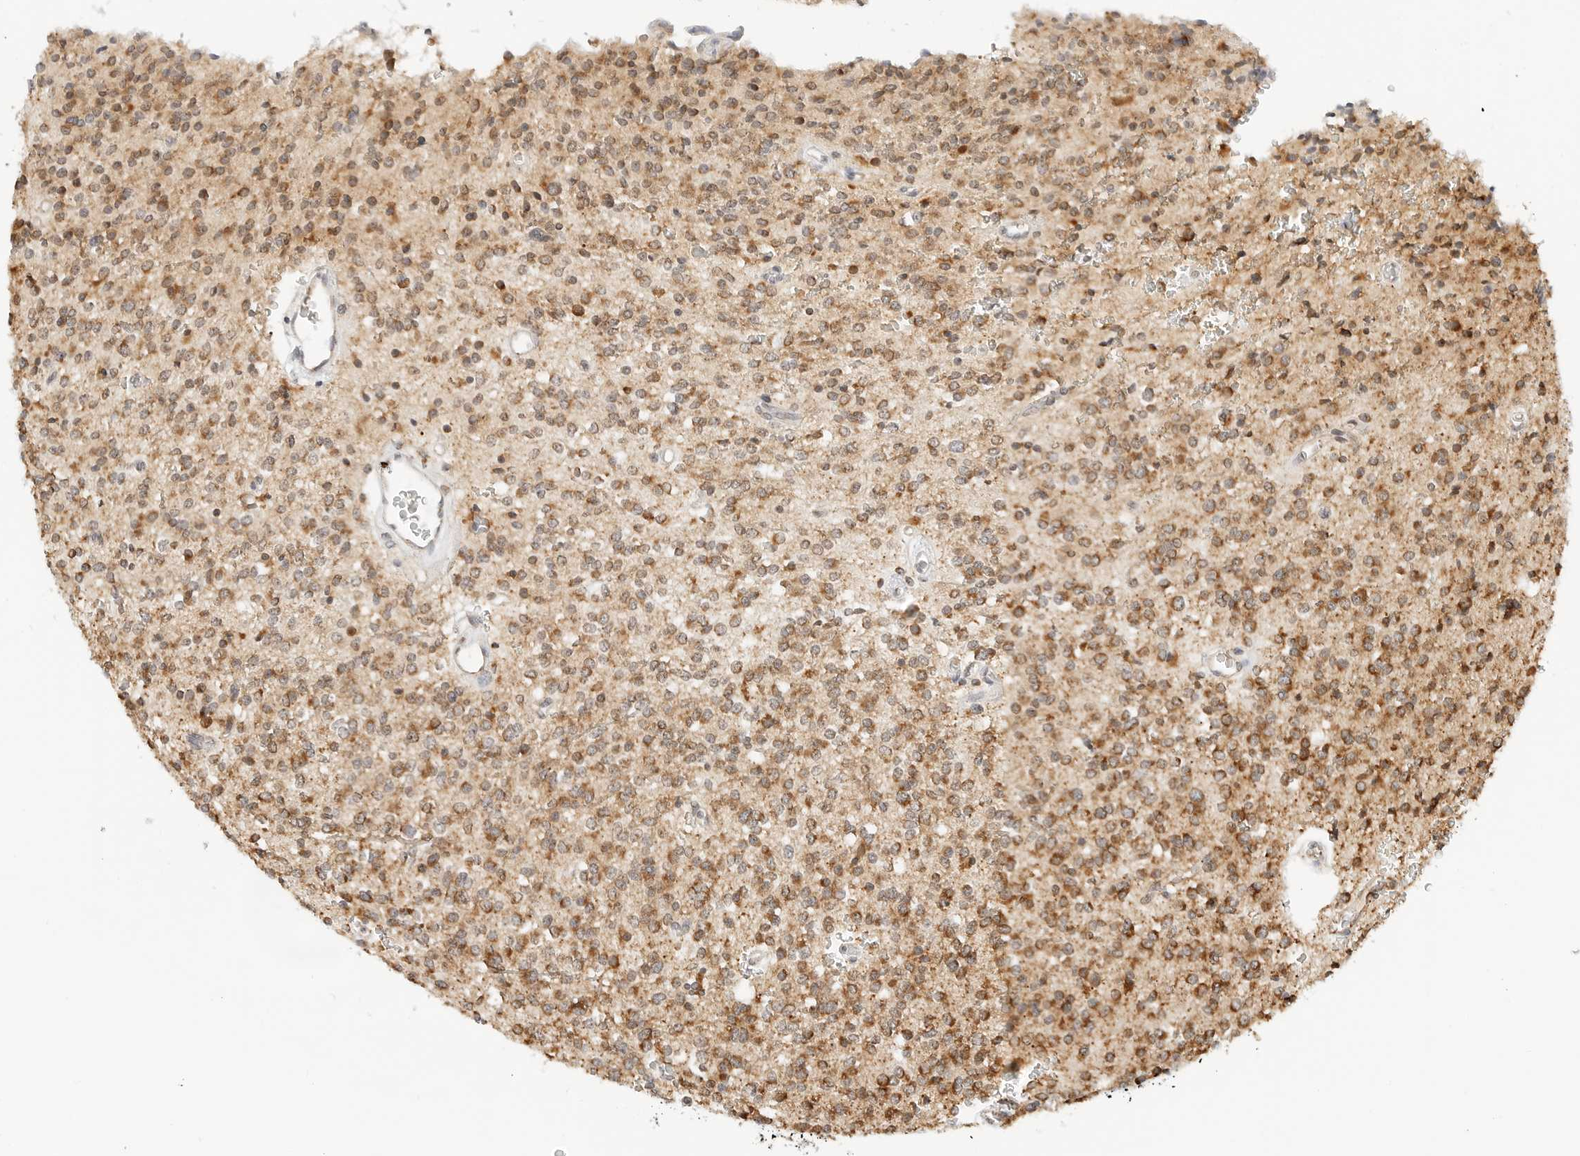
{"staining": {"intensity": "moderate", "quantity": "25%-75%", "location": "cytoplasmic/membranous"}, "tissue": "glioma", "cell_type": "Tumor cells", "image_type": "cancer", "snomed": [{"axis": "morphology", "description": "Glioma, malignant, High grade"}, {"axis": "topography", "description": "Brain"}], "caption": "Human glioma stained with a brown dye demonstrates moderate cytoplasmic/membranous positive staining in about 25%-75% of tumor cells.", "gene": "ATL1", "patient": {"sex": "male", "age": 34}}